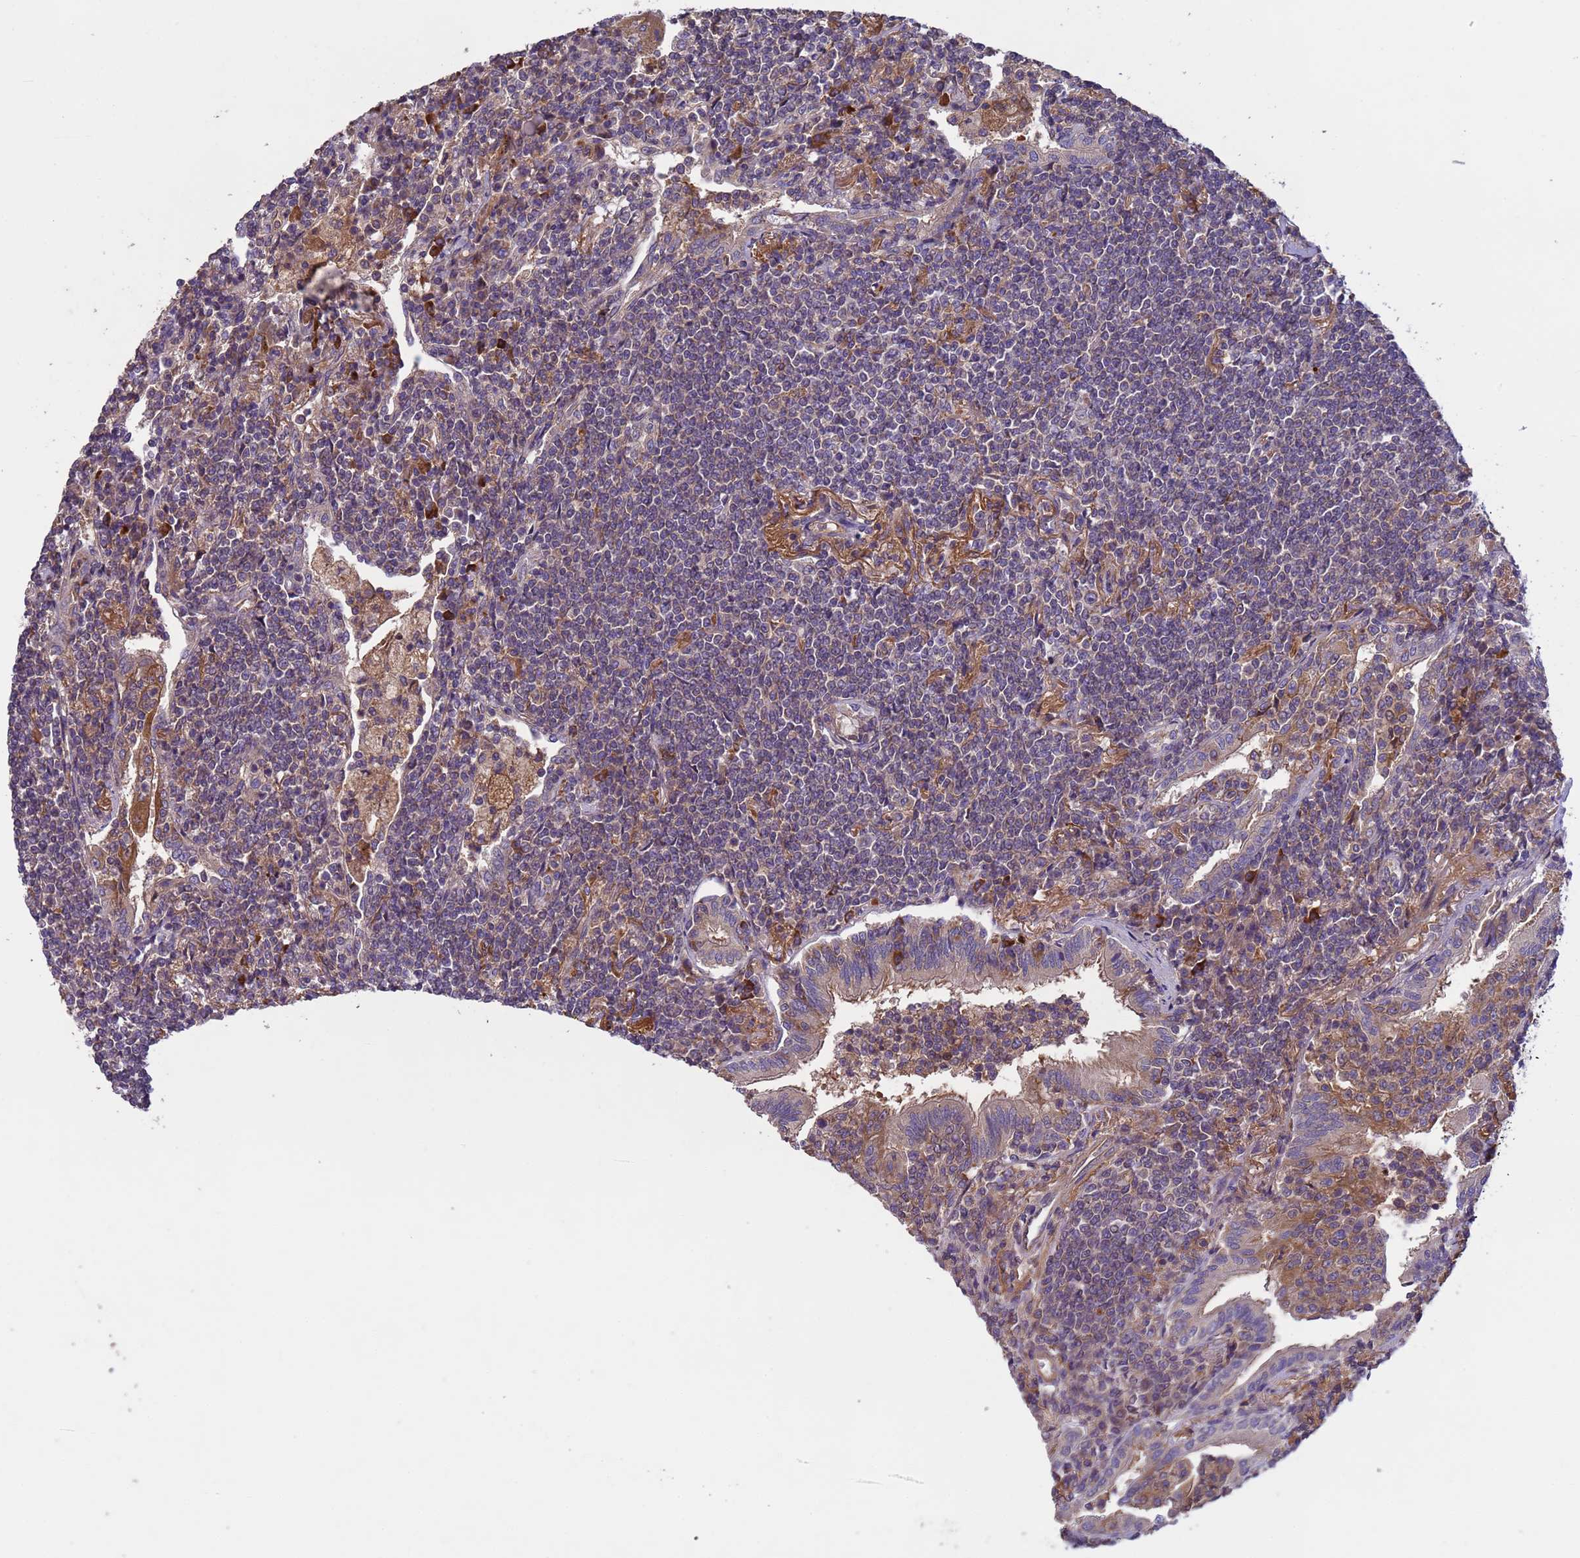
{"staining": {"intensity": "weak", "quantity": "25%-75%", "location": "cytoplasmic/membranous"}, "tissue": "lymphoma", "cell_type": "Tumor cells", "image_type": "cancer", "snomed": [{"axis": "morphology", "description": "Malignant lymphoma, non-Hodgkin's type, Low grade"}, {"axis": "topography", "description": "Lung"}], "caption": "Lymphoma stained with a protein marker reveals weak staining in tumor cells.", "gene": "RAB10", "patient": {"sex": "female", "age": 71}}